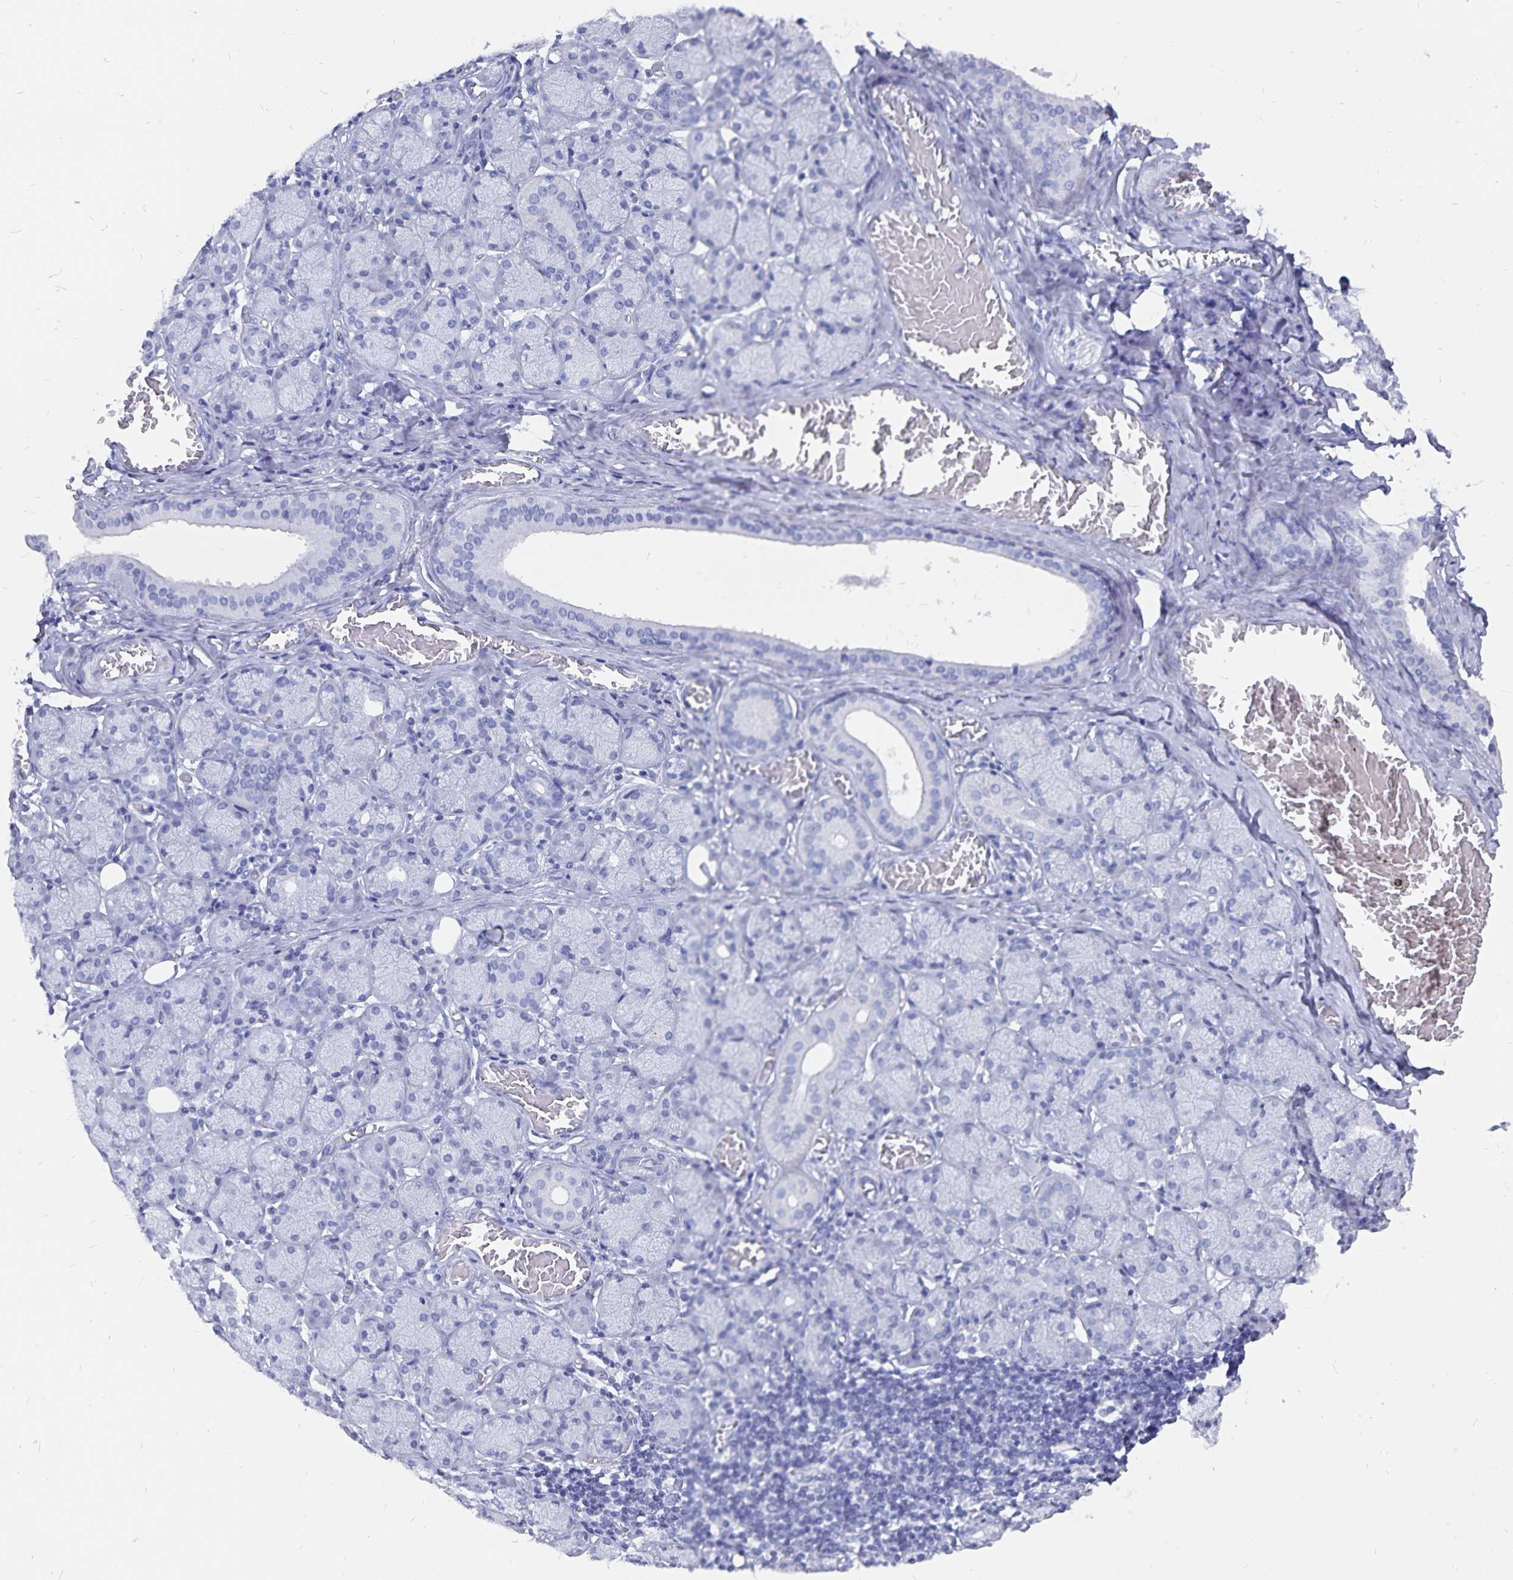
{"staining": {"intensity": "negative", "quantity": "none", "location": "none"}, "tissue": "salivary gland", "cell_type": "Glandular cells", "image_type": "normal", "snomed": [{"axis": "morphology", "description": "Normal tissue, NOS"}, {"axis": "topography", "description": "Salivary gland"}, {"axis": "topography", "description": "Peripheral nerve tissue"}], "caption": "A high-resolution micrograph shows immunohistochemistry (IHC) staining of benign salivary gland, which shows no significant expression in glandular cells.", "gene": "ADH1A", "patient": {"sex": "female", "age": 24}}